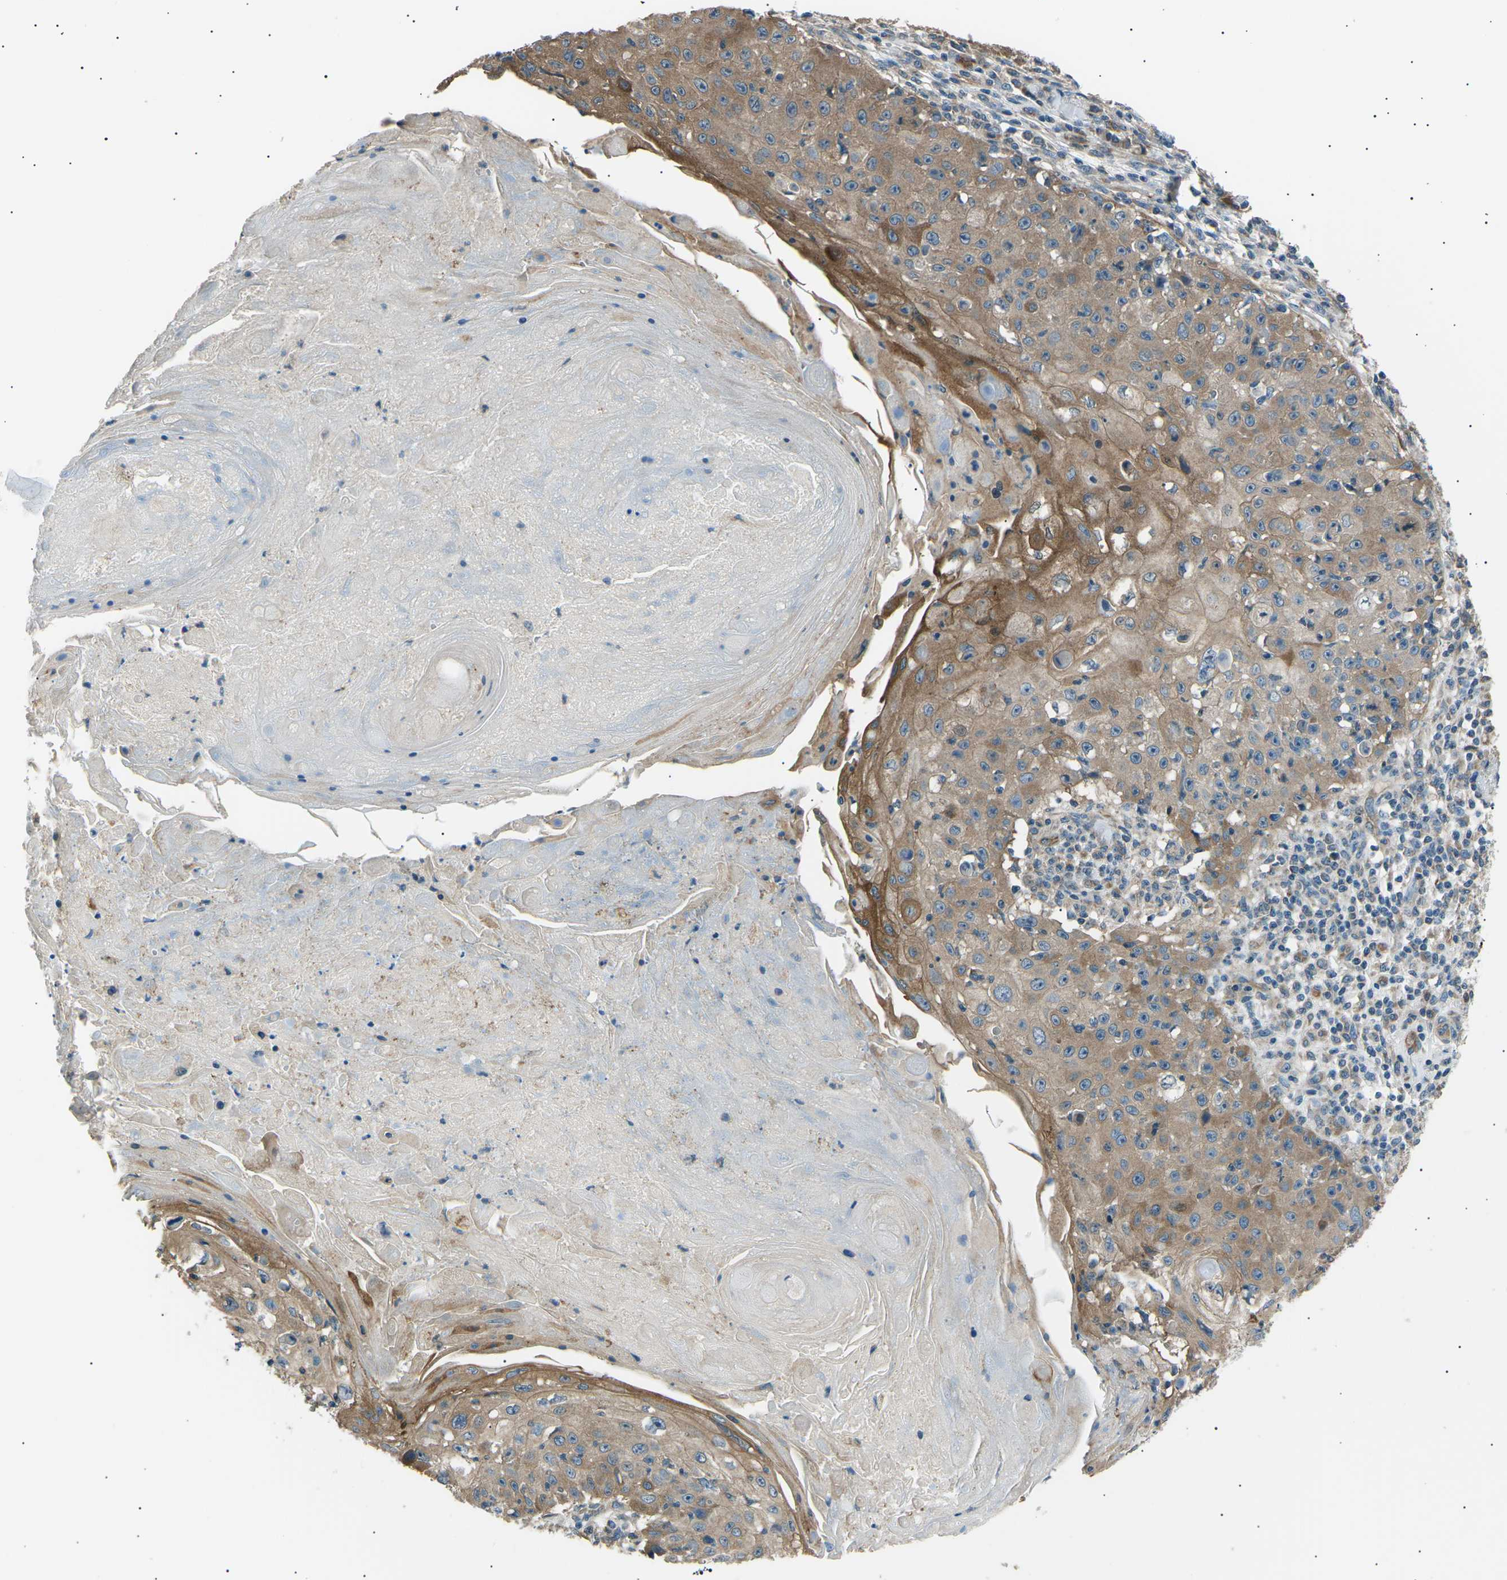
{"staining": {"intensity": "moderate", "quantity": ">75%", "location": "cytoplasmic/membranous"}, "tissue": "skin cancer", "cell_type": "Tumor cells", "image_type": "cancer", "snomed": [{"axis": "morphology", "description": "Squamous cell carcinoma, NOS"}, {"axis": "topography", "description": "Skin"}], "caption": "This histopathology image demonstrates immunohistochemistry staining of squamous cell carcinoma (skin), with medium moderate cytoplasmic/membranous positivity in about >75% of tumor cells.", "gene": "SLK", "patient": {"sex": "male", "age": 86}}